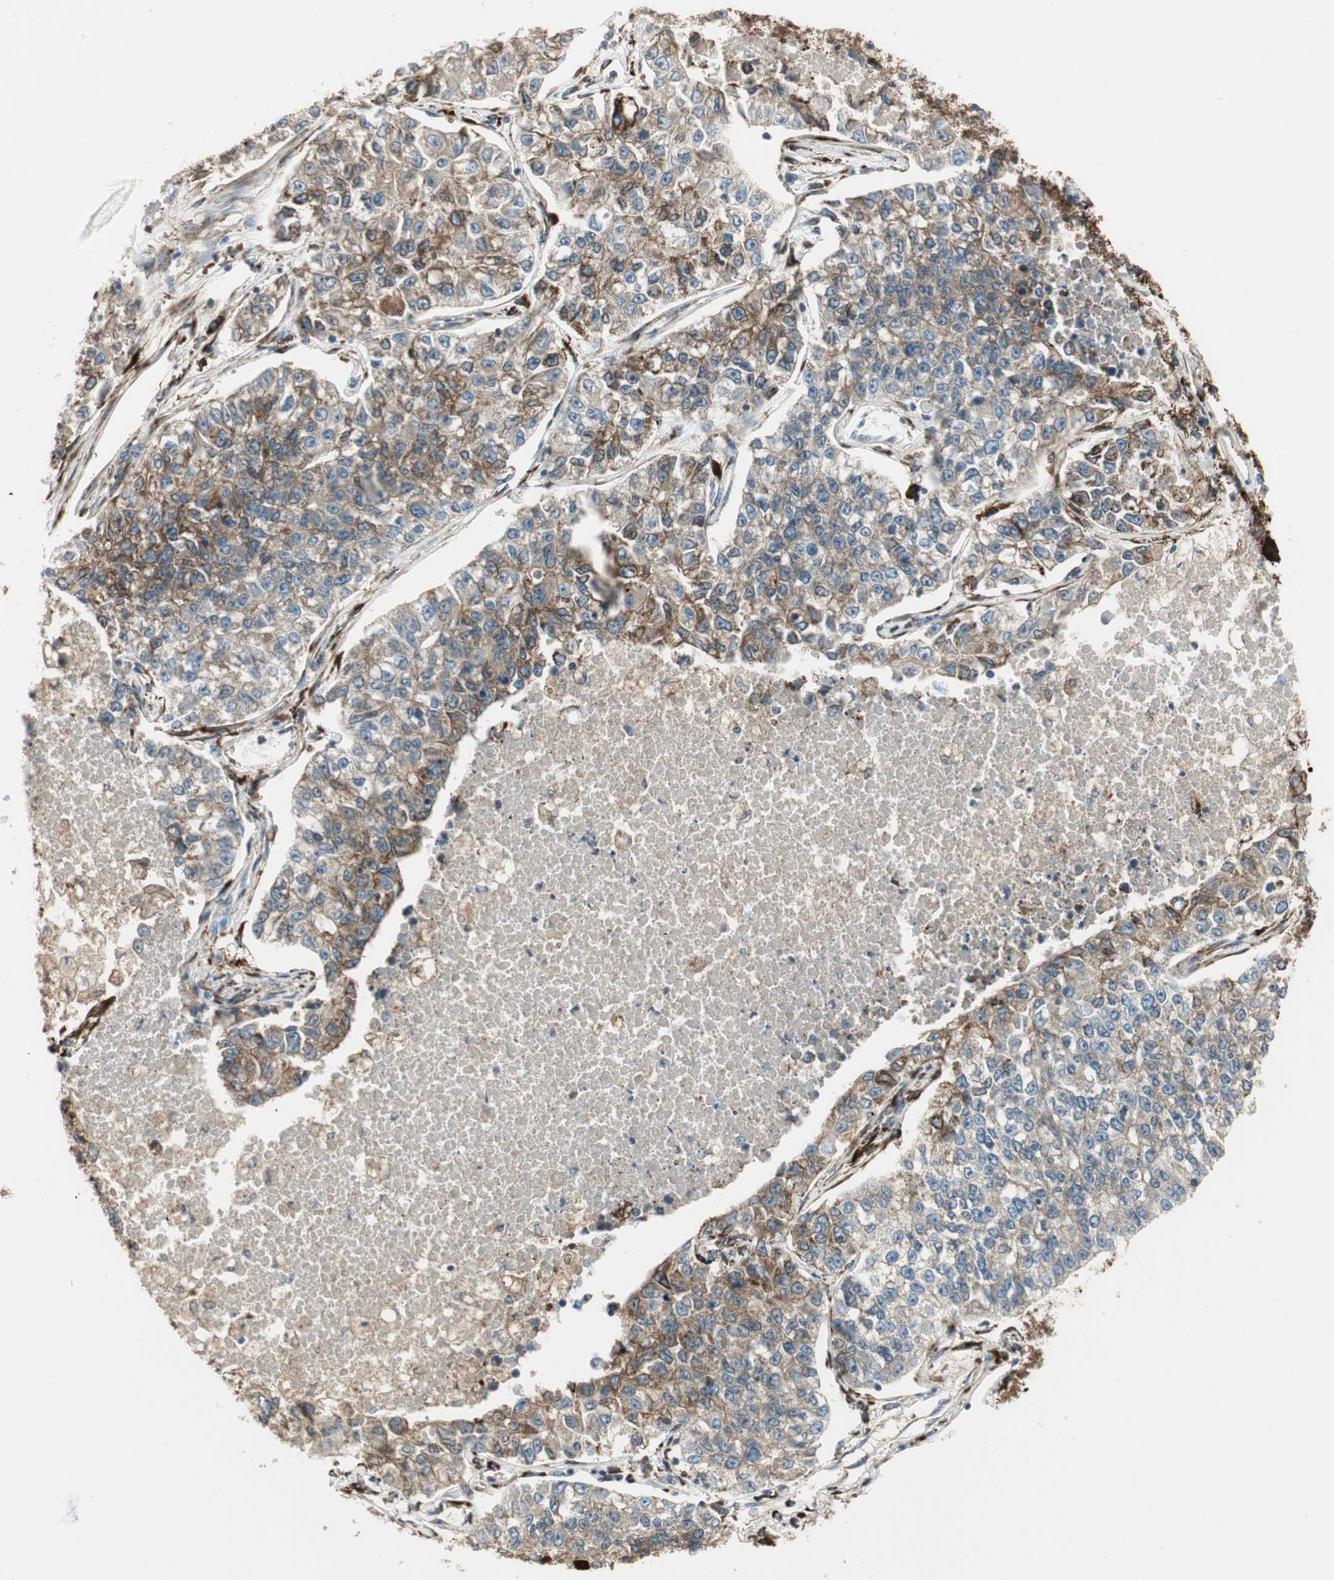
{"staining": {"intensity": "moderate", "quantity": "25%-75%", "location": "cytoplasmic/membranous"}, "tissue": "lung cancer", "cell_type": "Tumor cells", "image_type": "cancer", "snomed": [{"axis": "morphology", "description": "Adenocarcinoma, NOS"}, {"axis": "topography", "description": "Lung"}], "caption": "Immunohistochemistry micrograph of human adenocarcinoma (lung) stained for a protein (brown), which demonstrates medium levels of moderate cytoplasmic/membranous expression in approximately 25%-75% of tumor cells.", "gene": "PRKG1", "patient": {"sex": "male", "age": 49}}